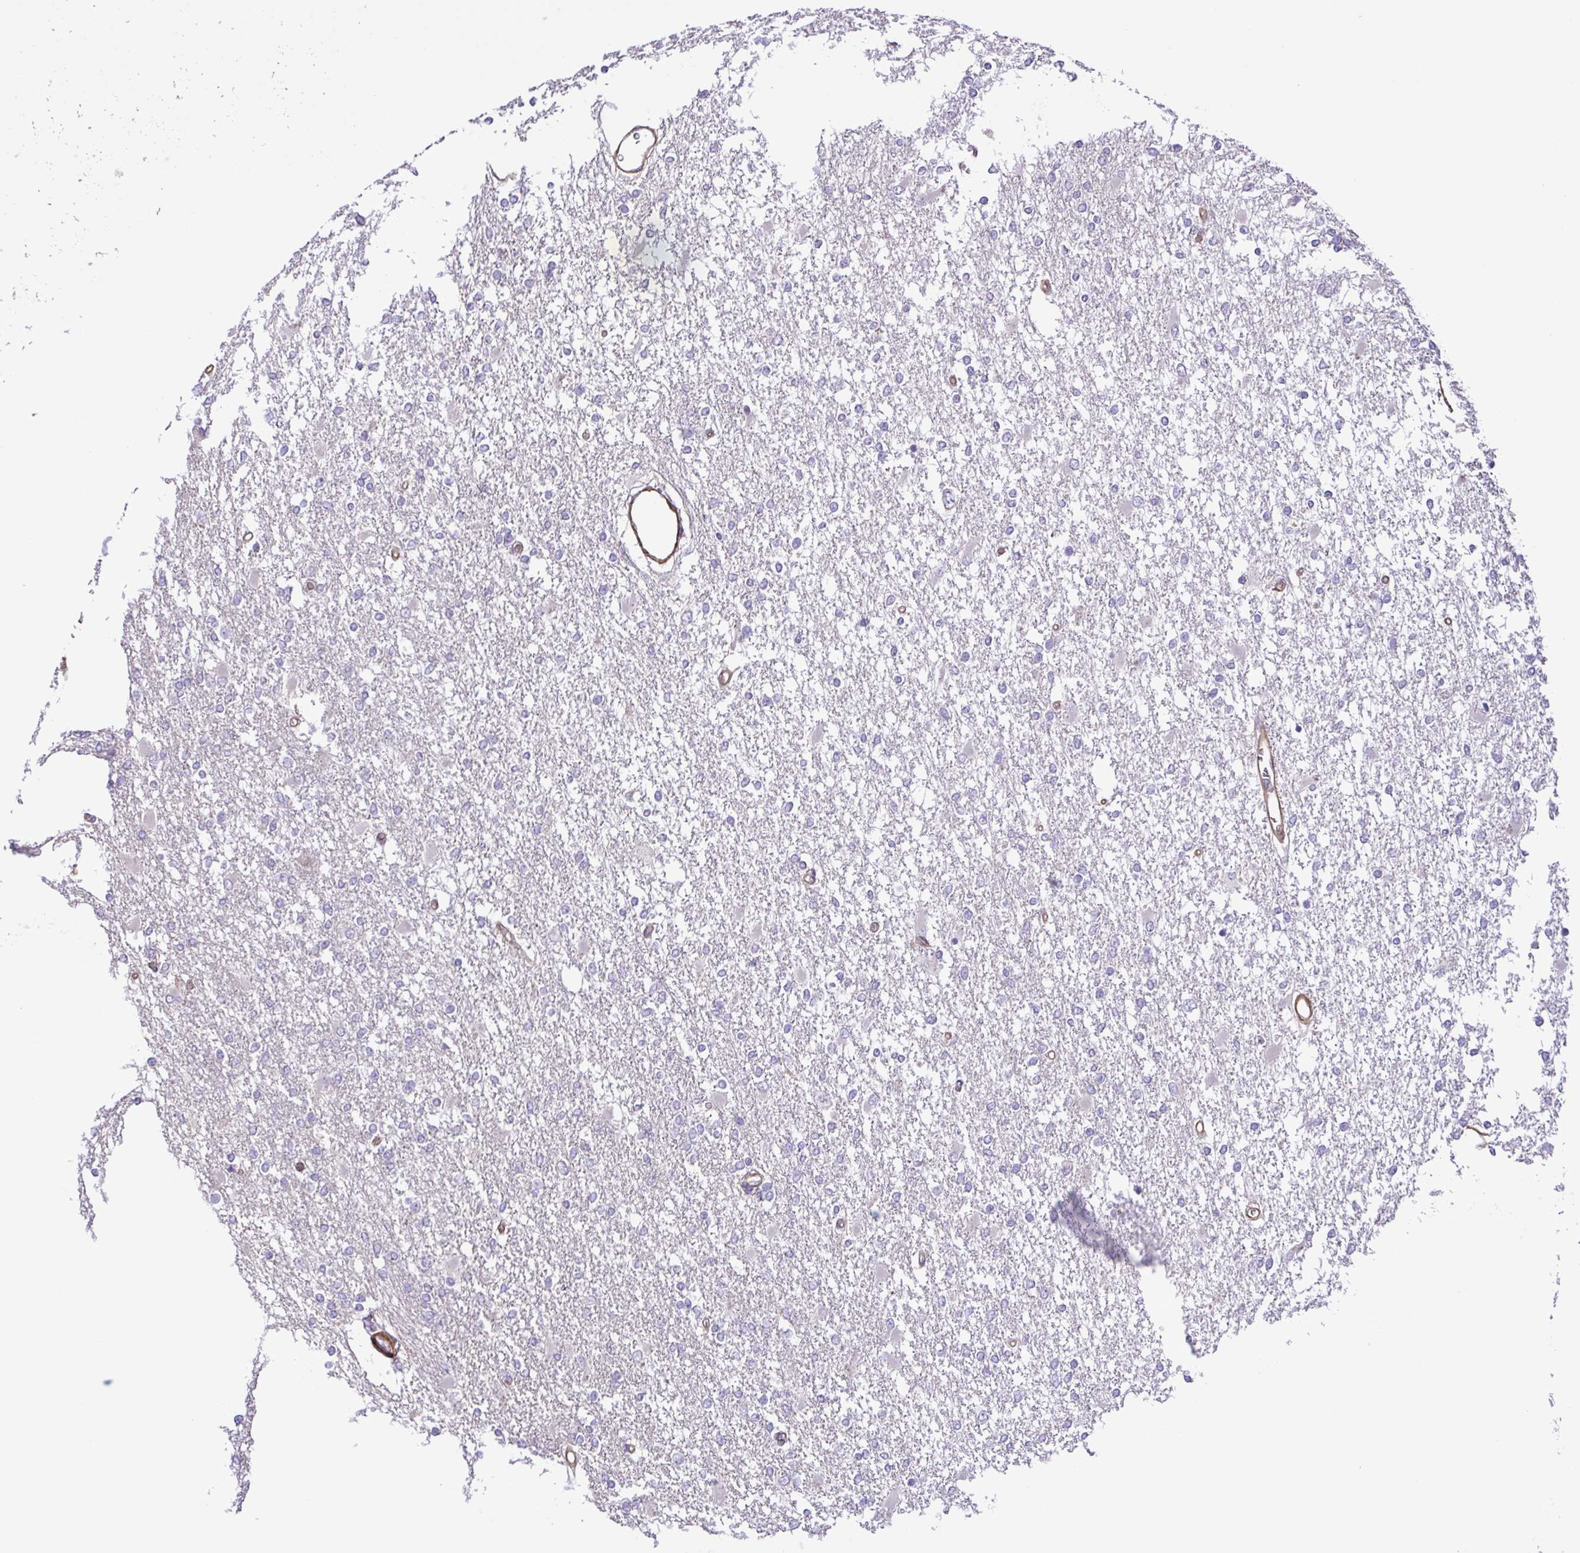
{"staining": {"intensity": "negative", "quantity": "none", "location": "none"}, "tissue": "glioma", "cell_type": "Tumor cells", "image_type": "cancer", "snomed": [{"axis": "morphology", "description": "Glioma, malignant, High grade"}, {"axis": "topography", "description": "Cerebral cortex"}], "caption": "DAB immunohistochemical staining of human high-grade glioma (malignant) demonstrates no significant positivity in tumor cells.", "gene": "FLT1", "patient": {"sex": "male", "age": 79}}